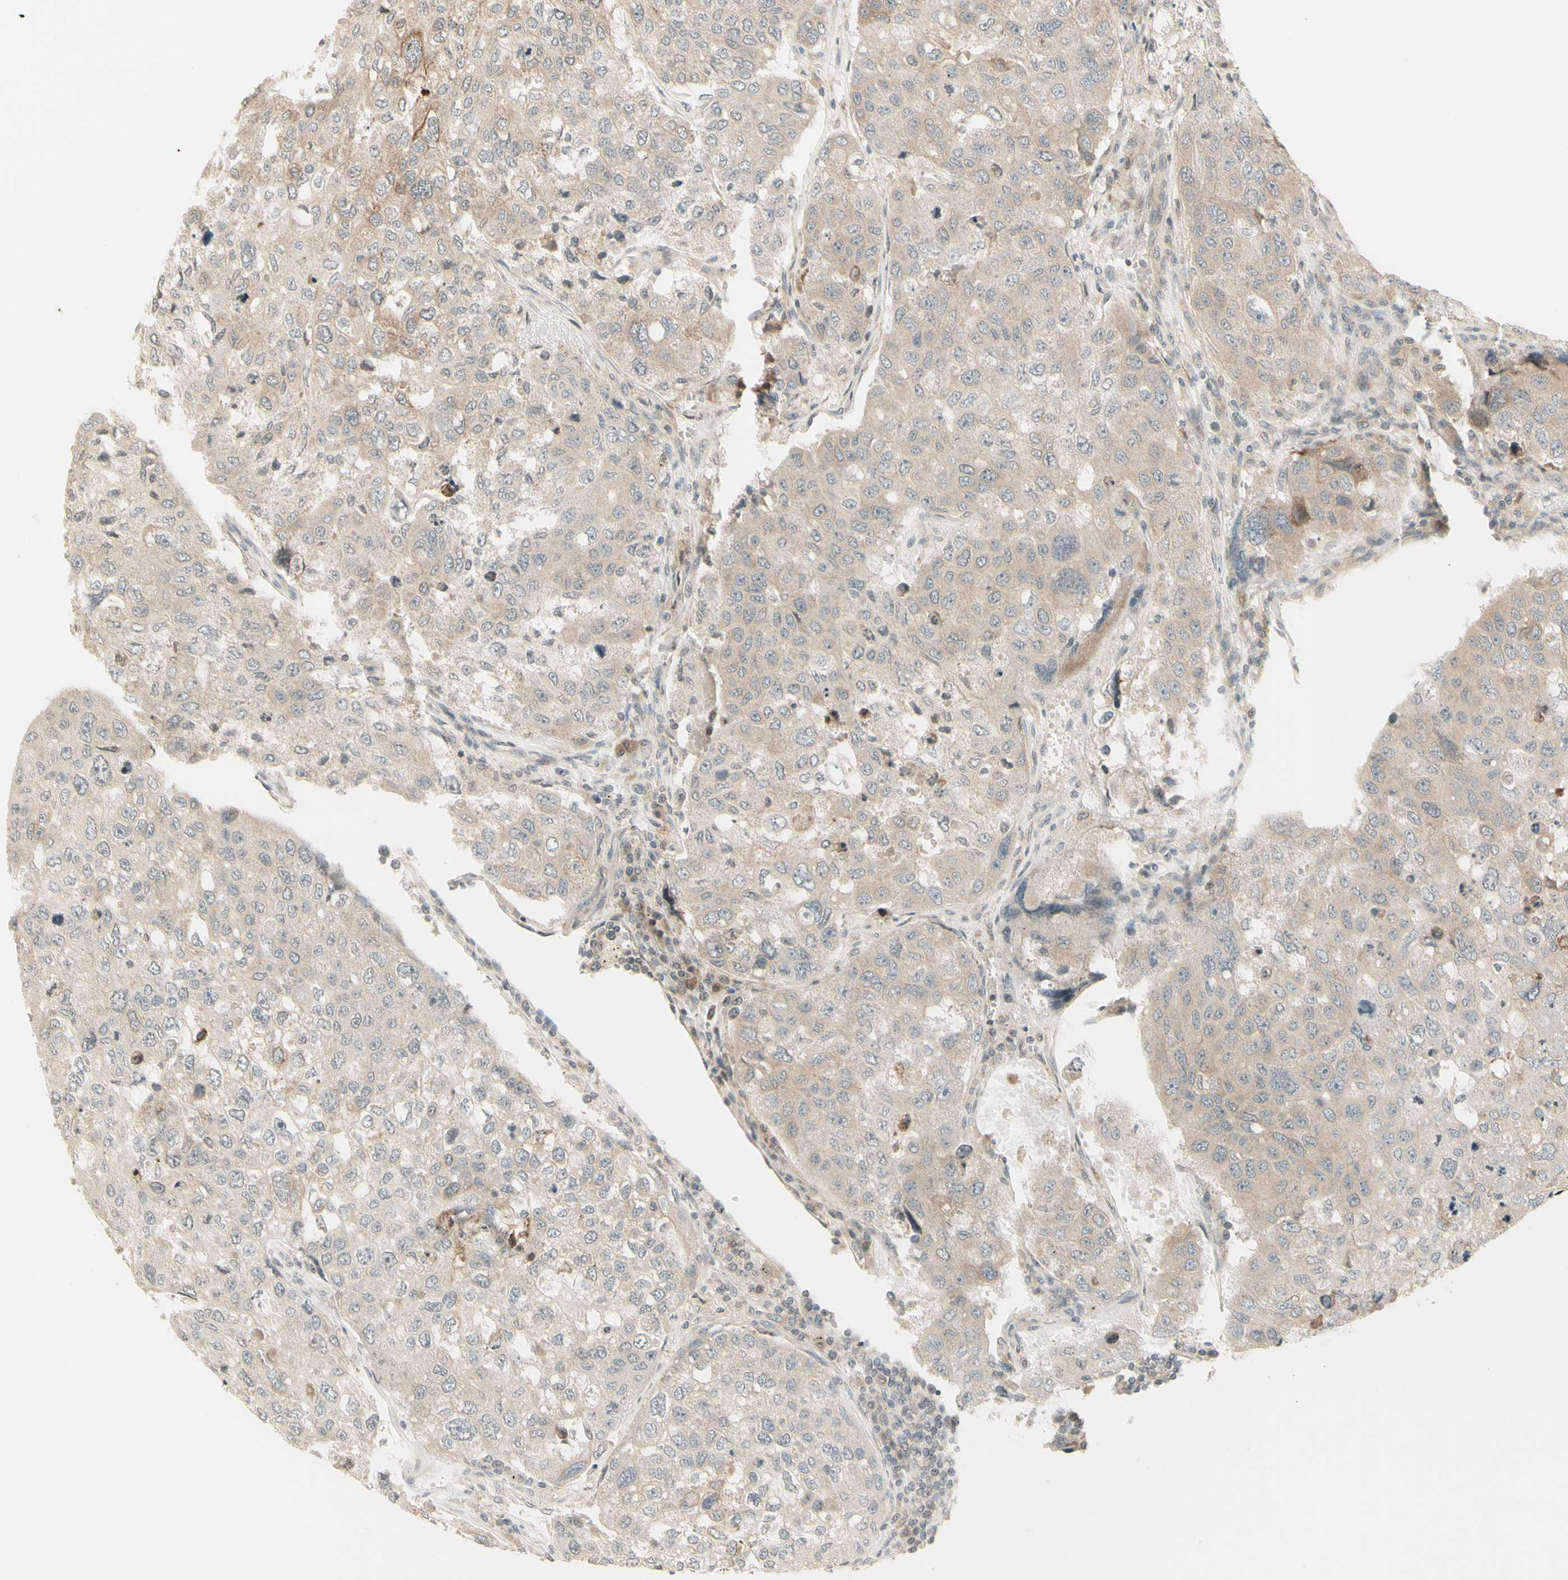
{"staining": {"intensity": "weak", "quantity": ">75%", "location": "cytoplasmic/membranous"}, "tissue": "urothelial cancer", "cell_type": "Tumor cells", "image_type": "cancer", "snomed": [{"axis": "morphology", "description": "Urothelial carcinoma, High grade"}, {"axis": "topography", "description": "Lymph node"}, {"axis": "topography", "description": "Urinary bladder"}], "caption": "Immunohistochemical staining of urothelial cancer displays low levels of weak cytoplasmic/membranous positivity in approximately >75% of tumor cells. (DAB IHC, brown staining for protein, blue staining for nuclei).", "gene": "ZW10", "patient": {"sex": "male", "age": 51}}